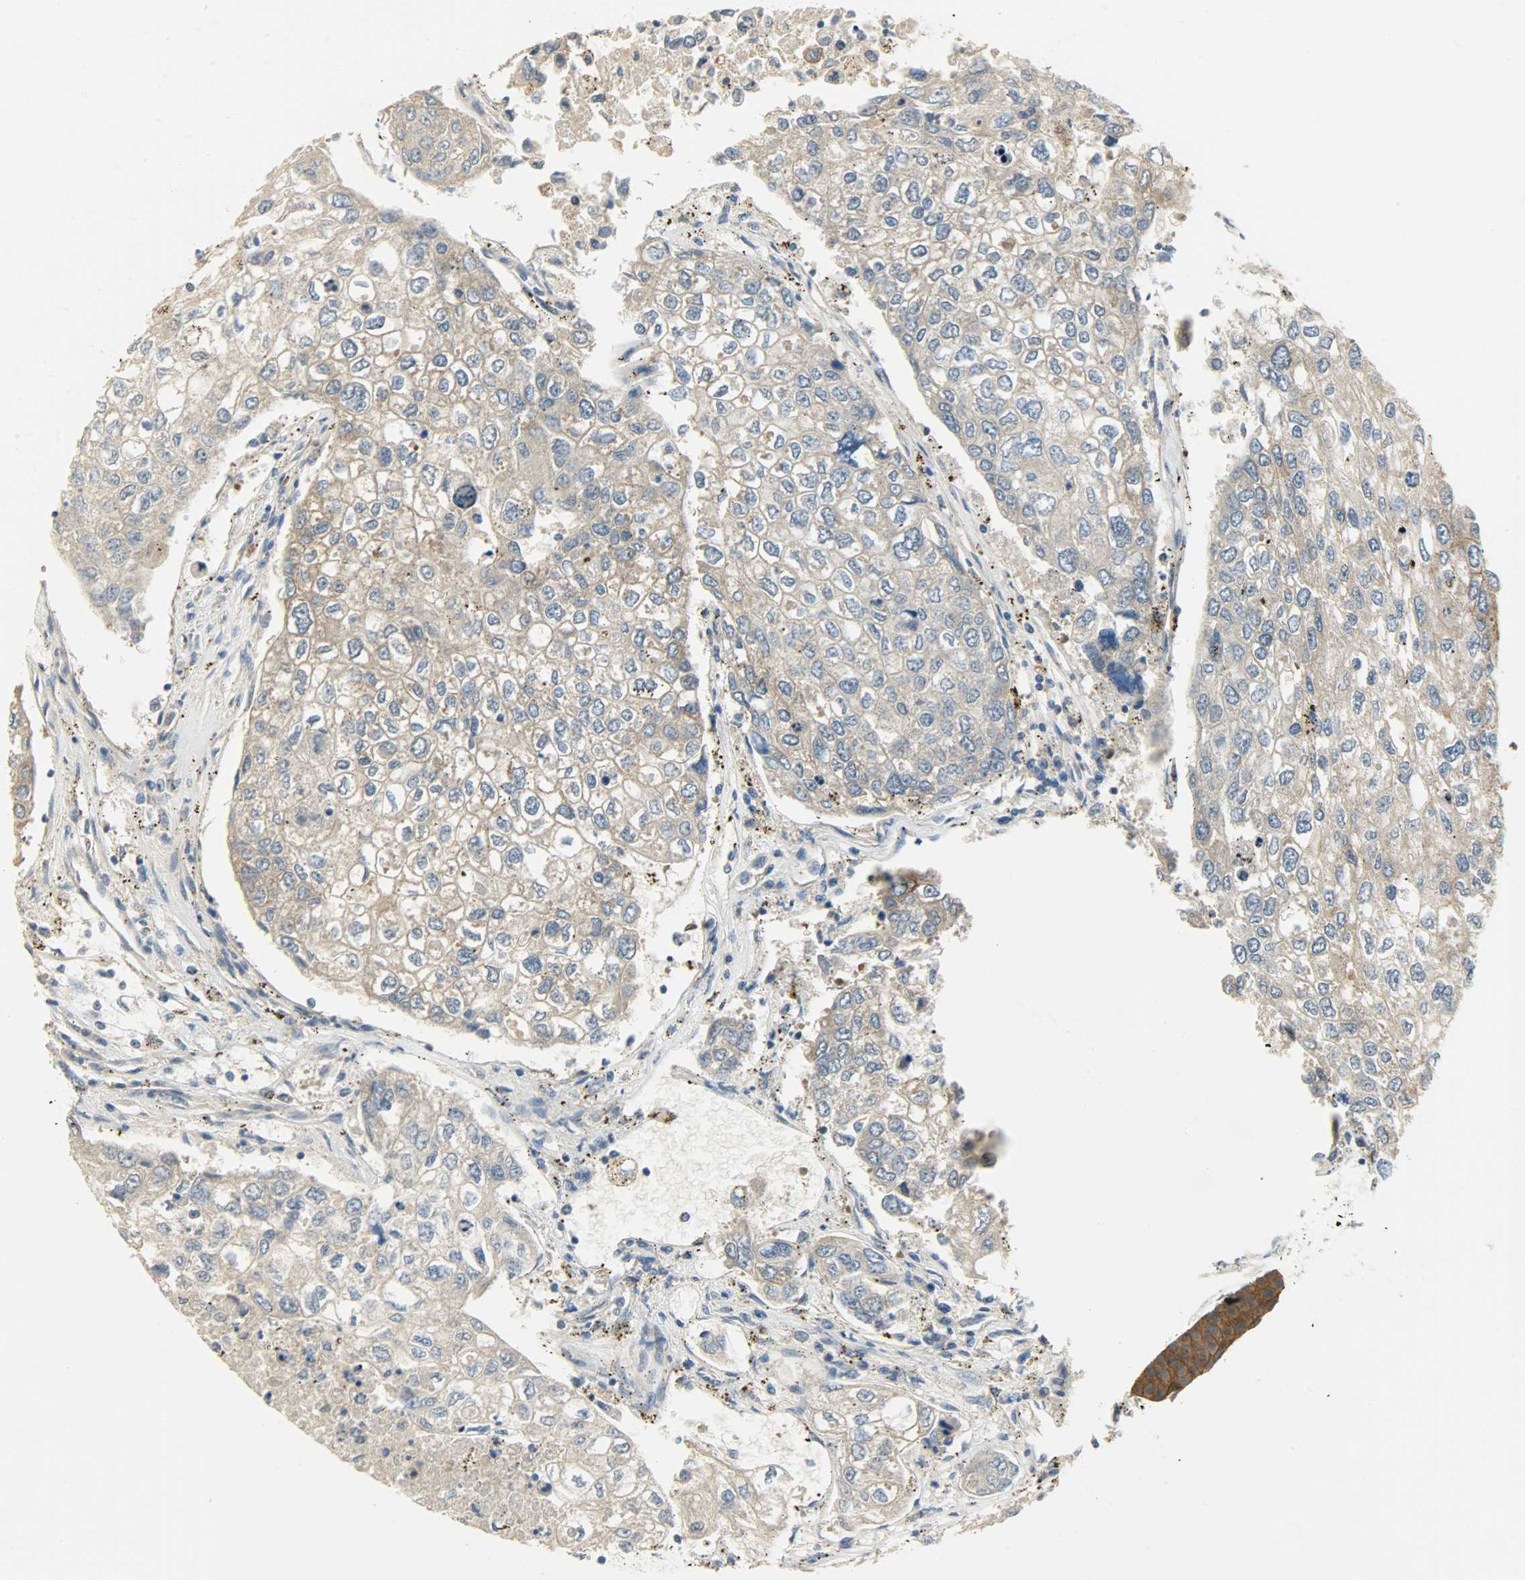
{"staining": {"intensity": "weak", "quantity": ">75%", "location": "cytoplasmic/membranous"}, "tissue": "urothelial cancer", "cell_type": "Tumor cells", "image_type": "cancer", "snomed": [{"axis": "morphology", "description": "Urothelial carcinoma, High grade"}, {"axis": "topography", "description": "Lymph node"}, {"axis": "topography", "description": "Urinary bladder"}], "caption": "The immunohistochemical stain shows weak cytoplasmic/membranous positivity in tumor cells of urothelial carcinoma (high-grade) tissue.", "gene": "KIAA1217", "patient": {"sex": "male", "age": 51}}